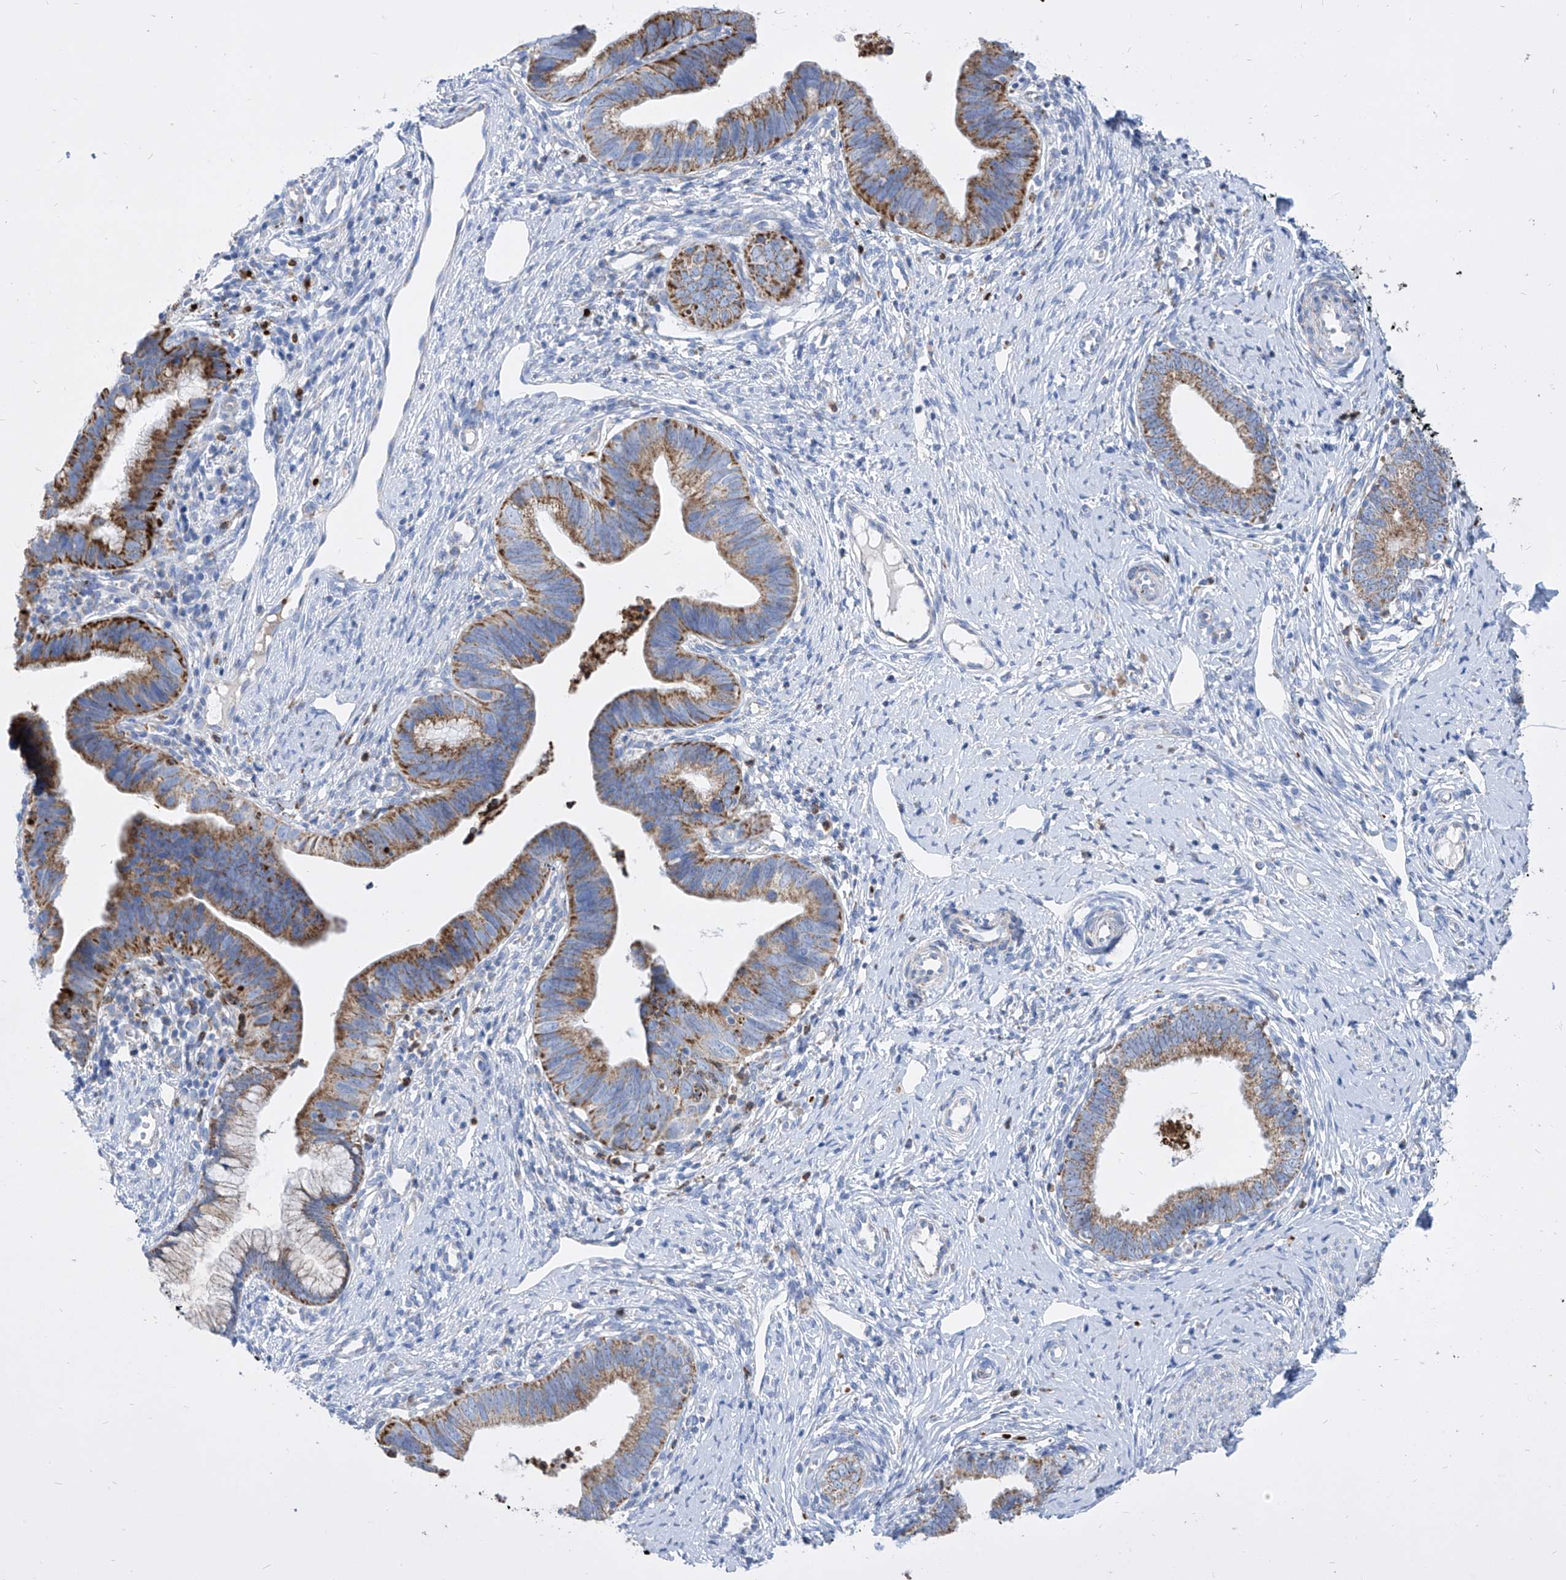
{"staining": {"intensity": "moderate", "quantity": ">75%", "location": "cytoplasmic/membranous"}, "tissue": "cervical cancer", "cell_type": "Tumor cells", "image_type": "cancer", "snomed": [{"axis": "morphology", "description": "Adenocarcinoma, NOS"}, {"axis": "topography", "description": "Cervix"}], "caption": "Protein analysis of adenocarcinoma (cervical) tissue shows moderate cytoplasmic/membranous staining in about >75% of tumor cells.", "gene": "COQ3", "patient": {"sex": "female", "age": 36}}